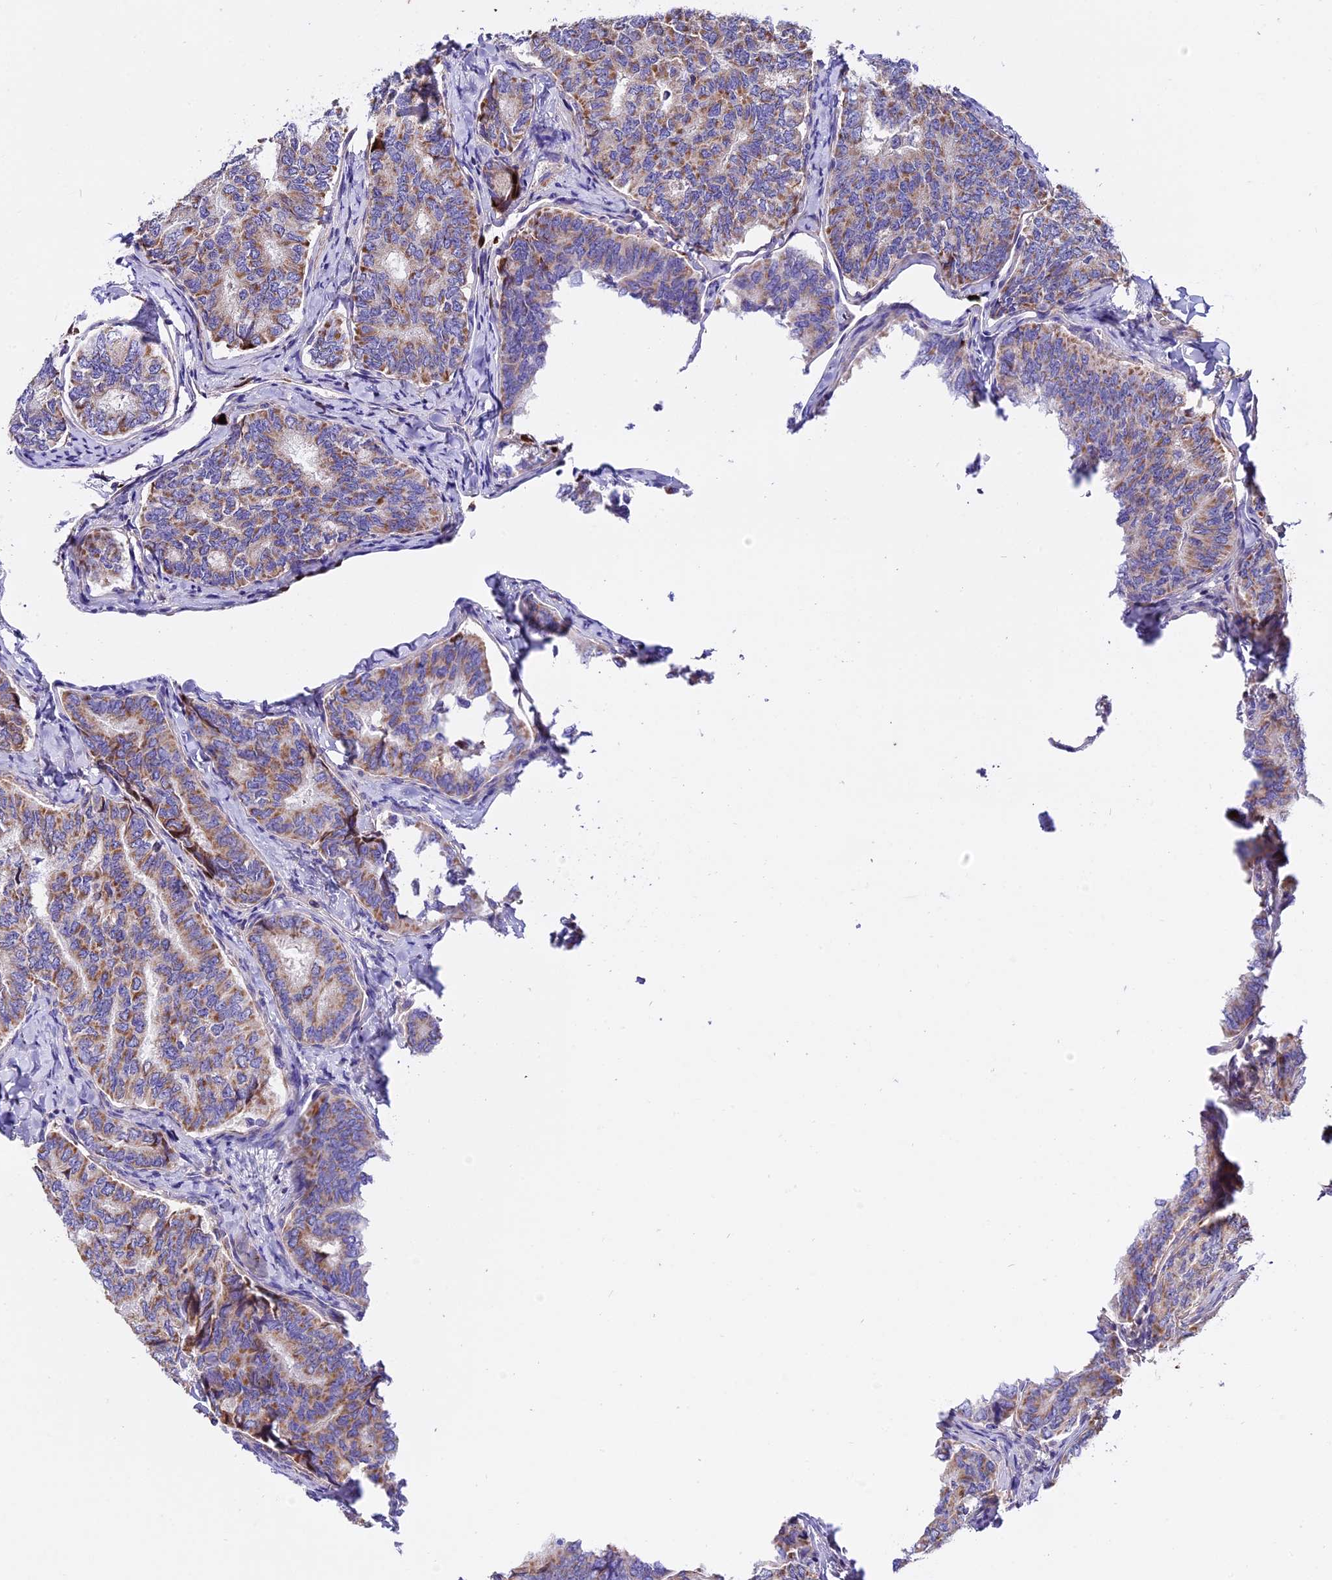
{"staining": {"intensity": "moderate", "quantity": "25%-75%", "location": "cytoplasmic/membranous"}, "tissue": "thyroid cancer", "cell_type": "Tumor cells", "image_type": "cancer", "snomed": [{"axis": "morphology", "description": "Papillary adenocarcinoma, NOS"}, {"axis": "topography", "description": "Thyroid gland"}], "caption": "Immunohistochemistry (IHC) photomicrograph of neoplastic tissue: human papillary adenocarcinoma (thyroid) stained using immunohistochemistry demonstrates medium levels of moderate protein expression localized specifically in the cytoplasmic/membranous of tumor cells, appearing as a cytoplasmic/membranous brown color.", "gene": "MAP3K7CL", "patient": {"sex": "female", "age": 35}}